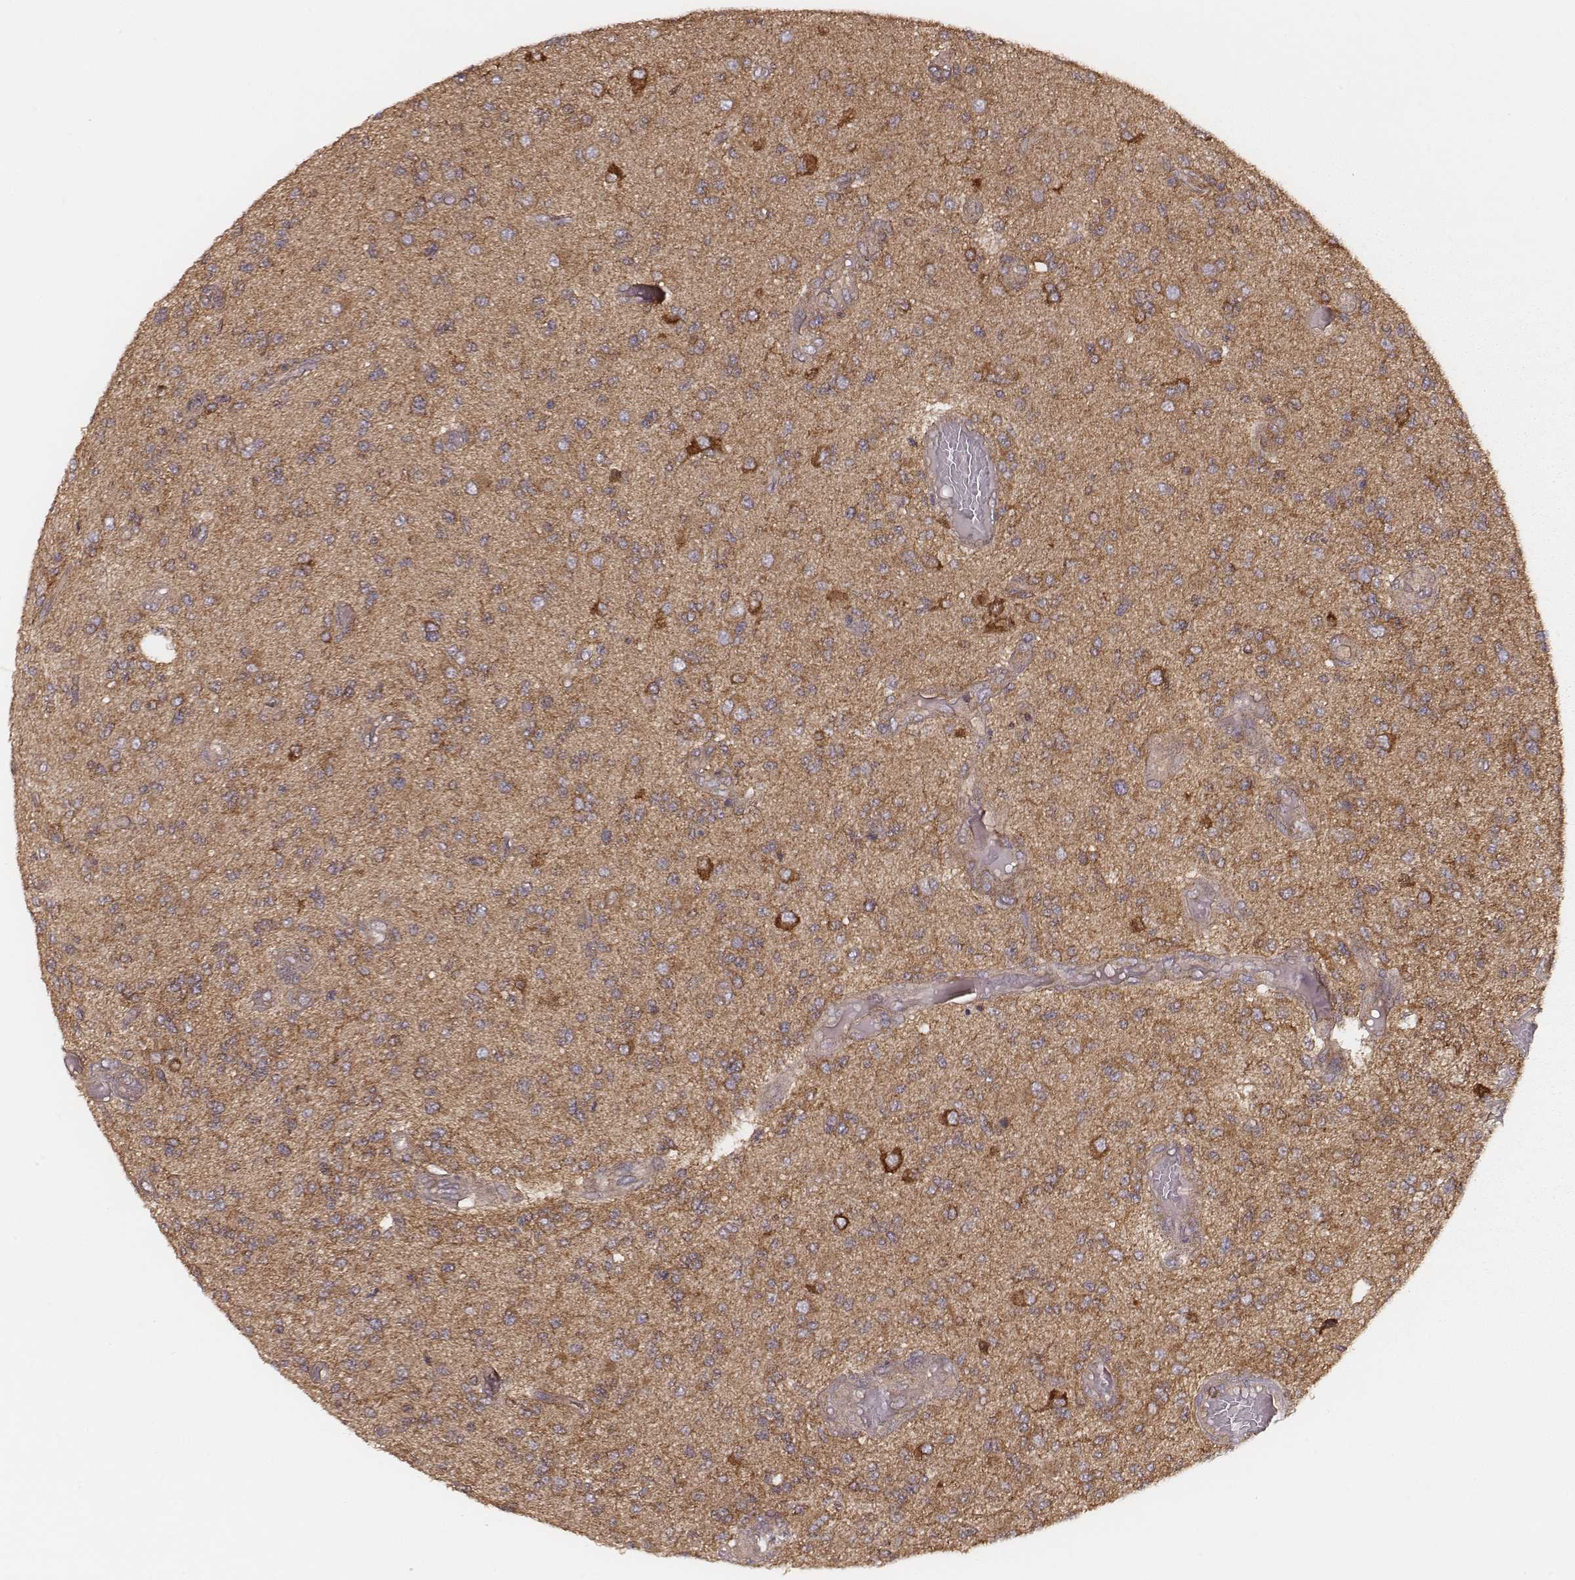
{"staining": {"intensity": "moderate", "quantity": ">75%", "location": "cytoplasmic/membranous"}, "tissue": "glioma", "cell_type": "Tumor cells", "image_type": "cancer", "snomed": [{"axis": "morphology", "description": "Glioma, malignant, High grade"}, {"axis": "topography", "description": "Brain"}], "caption": "The micrograph shows immunohistochemical staining of glioma. There is moderate cytoplasmic/membranous staining is appreciated in about >75% of tumor cells.", "gene": "CARS1", "patient": {"sex": "female", "age": 63}}